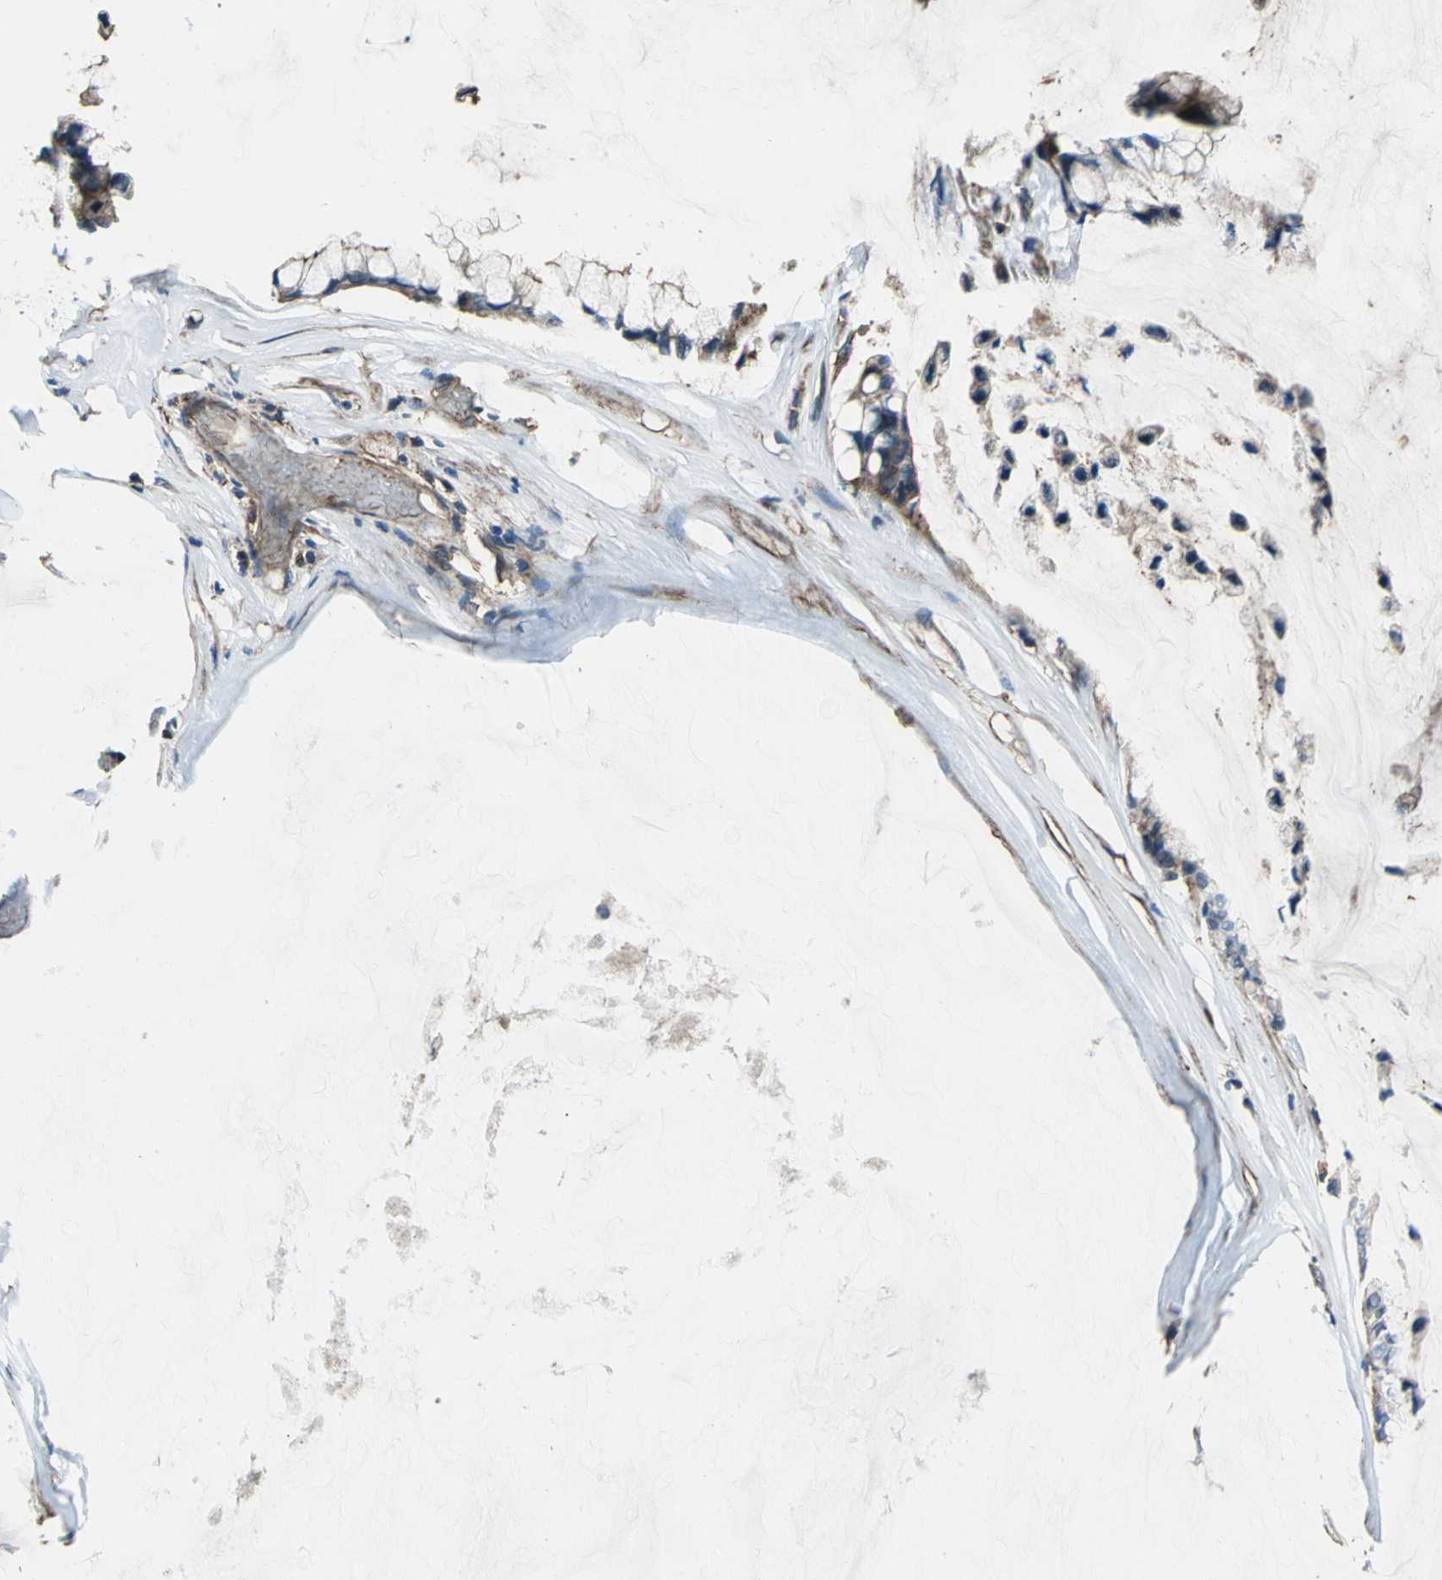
{"staining": {"intensity": "moderate", "quantity": "25%-75%", "location": "cytoplasmic/membranous"}, "tissue": "ovarian cancer", "cell_type": "Tumor cells", "image_type": "cancer", "snomed": [{"axis": "morphology", "description": "Cystadenocarcinoma, mucinous, NOS"}, {"axis": "topography", "description": "Ovary"}], "caption": "Immunohistochemistry of ovarian mucinous cystadenocarcinoma displays medium levels of moderate cytoplasmic/membranous staining in approximately 25%-75% of tumor cells. (DAB (3,3'-diaminobenzidine) IHC with brightfield microscopy, high magnification).", "gene": "PARVA", "patient": {"sex": "female", "age": 39}}